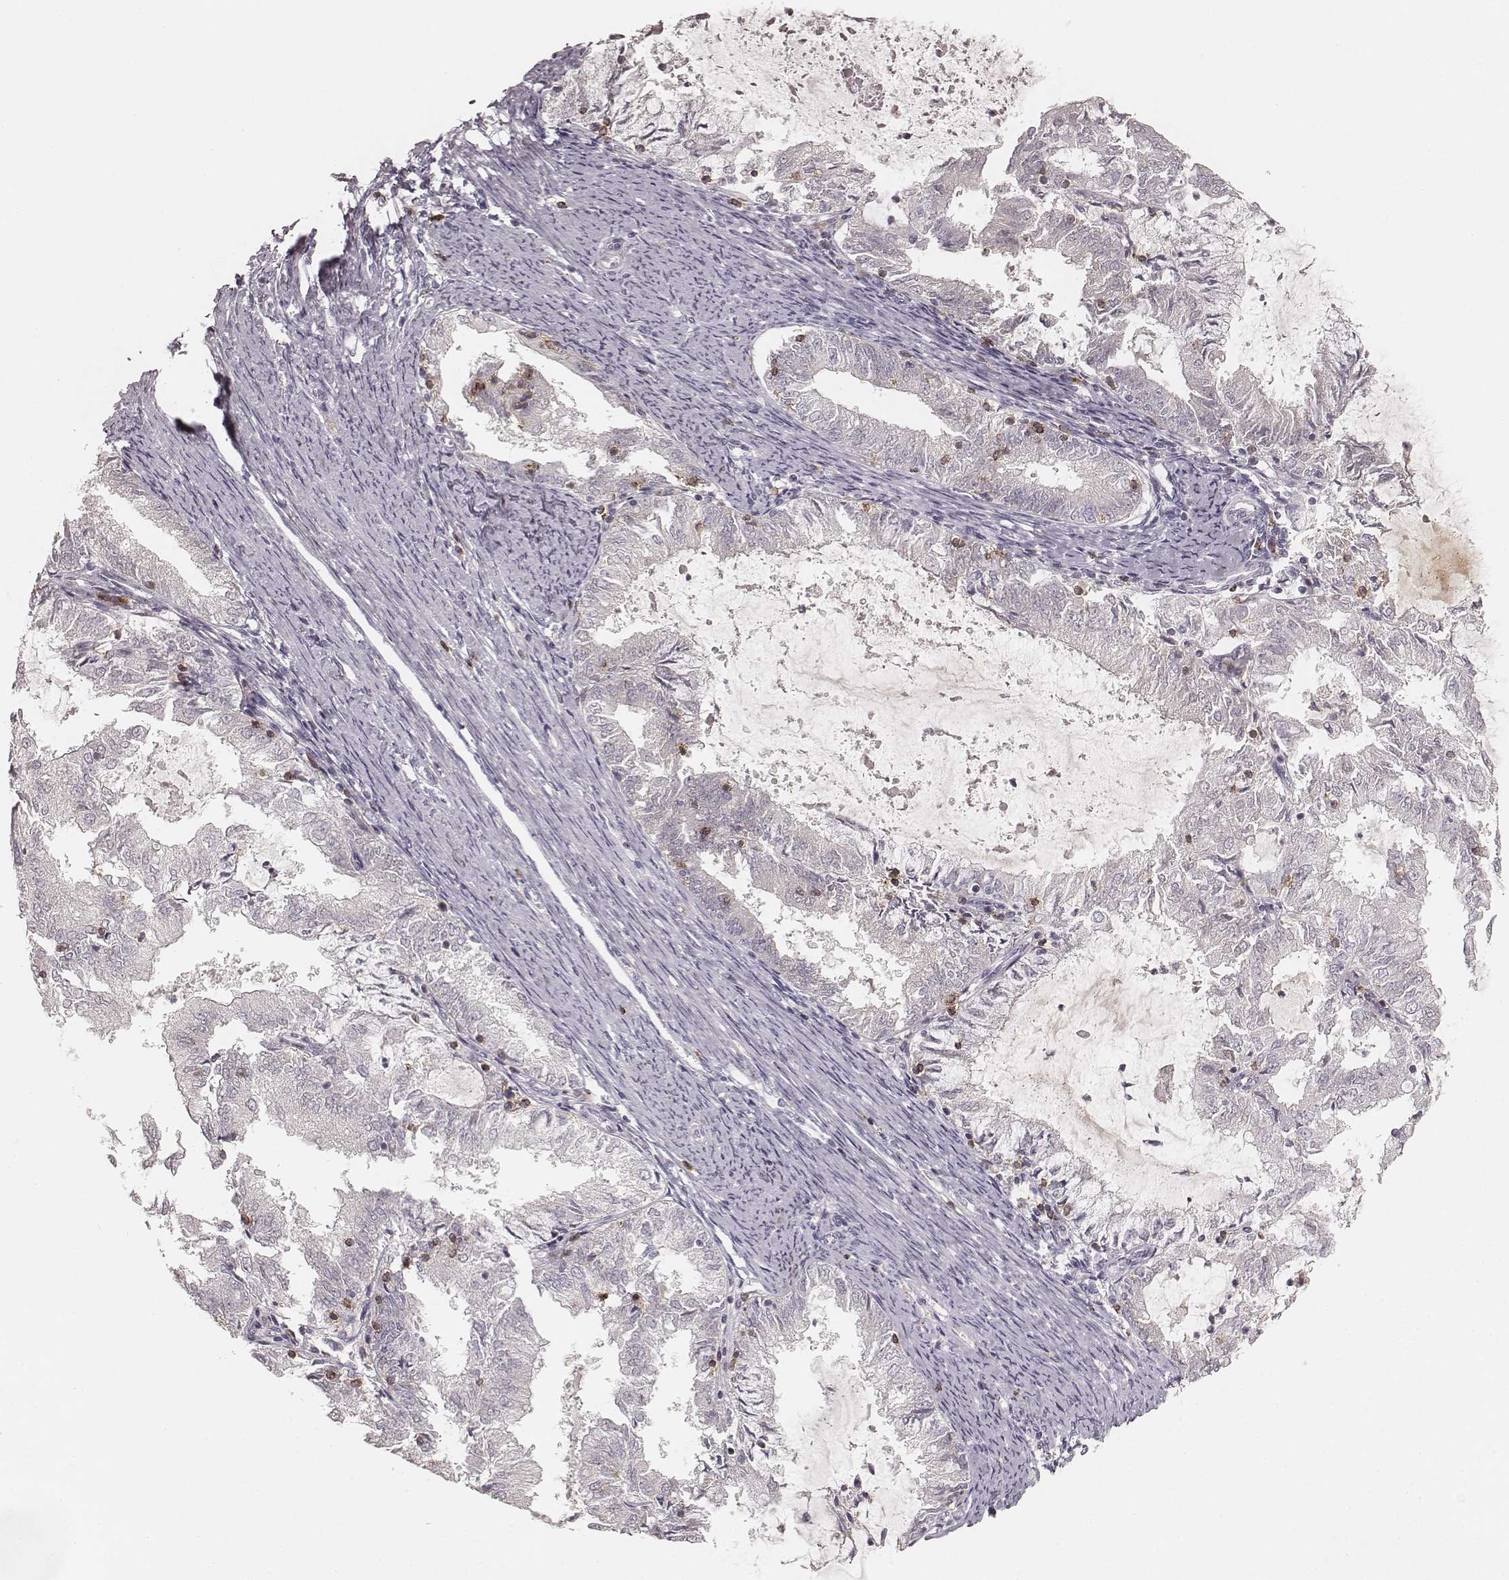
{"staining": {"intensity": "negative", "quantity": "none", "location": "none"}, "tissue": "endometrial cancer", "cell_type": "Tumor cells", "image_type": "cancer", "snomed": [{"axis": "morphology", "description": "Adenocarcinoma, NOS"}, {"axis": "topography", "description": "Endometrium"}], "caption": "High power microscopy photomicrograph of an IHC micrograph of endometrial adenocarcinoma, revealing no significant staining in tumor cells.", "gene": "CD8A", "patient": {"sex": "female", "age": 57}}